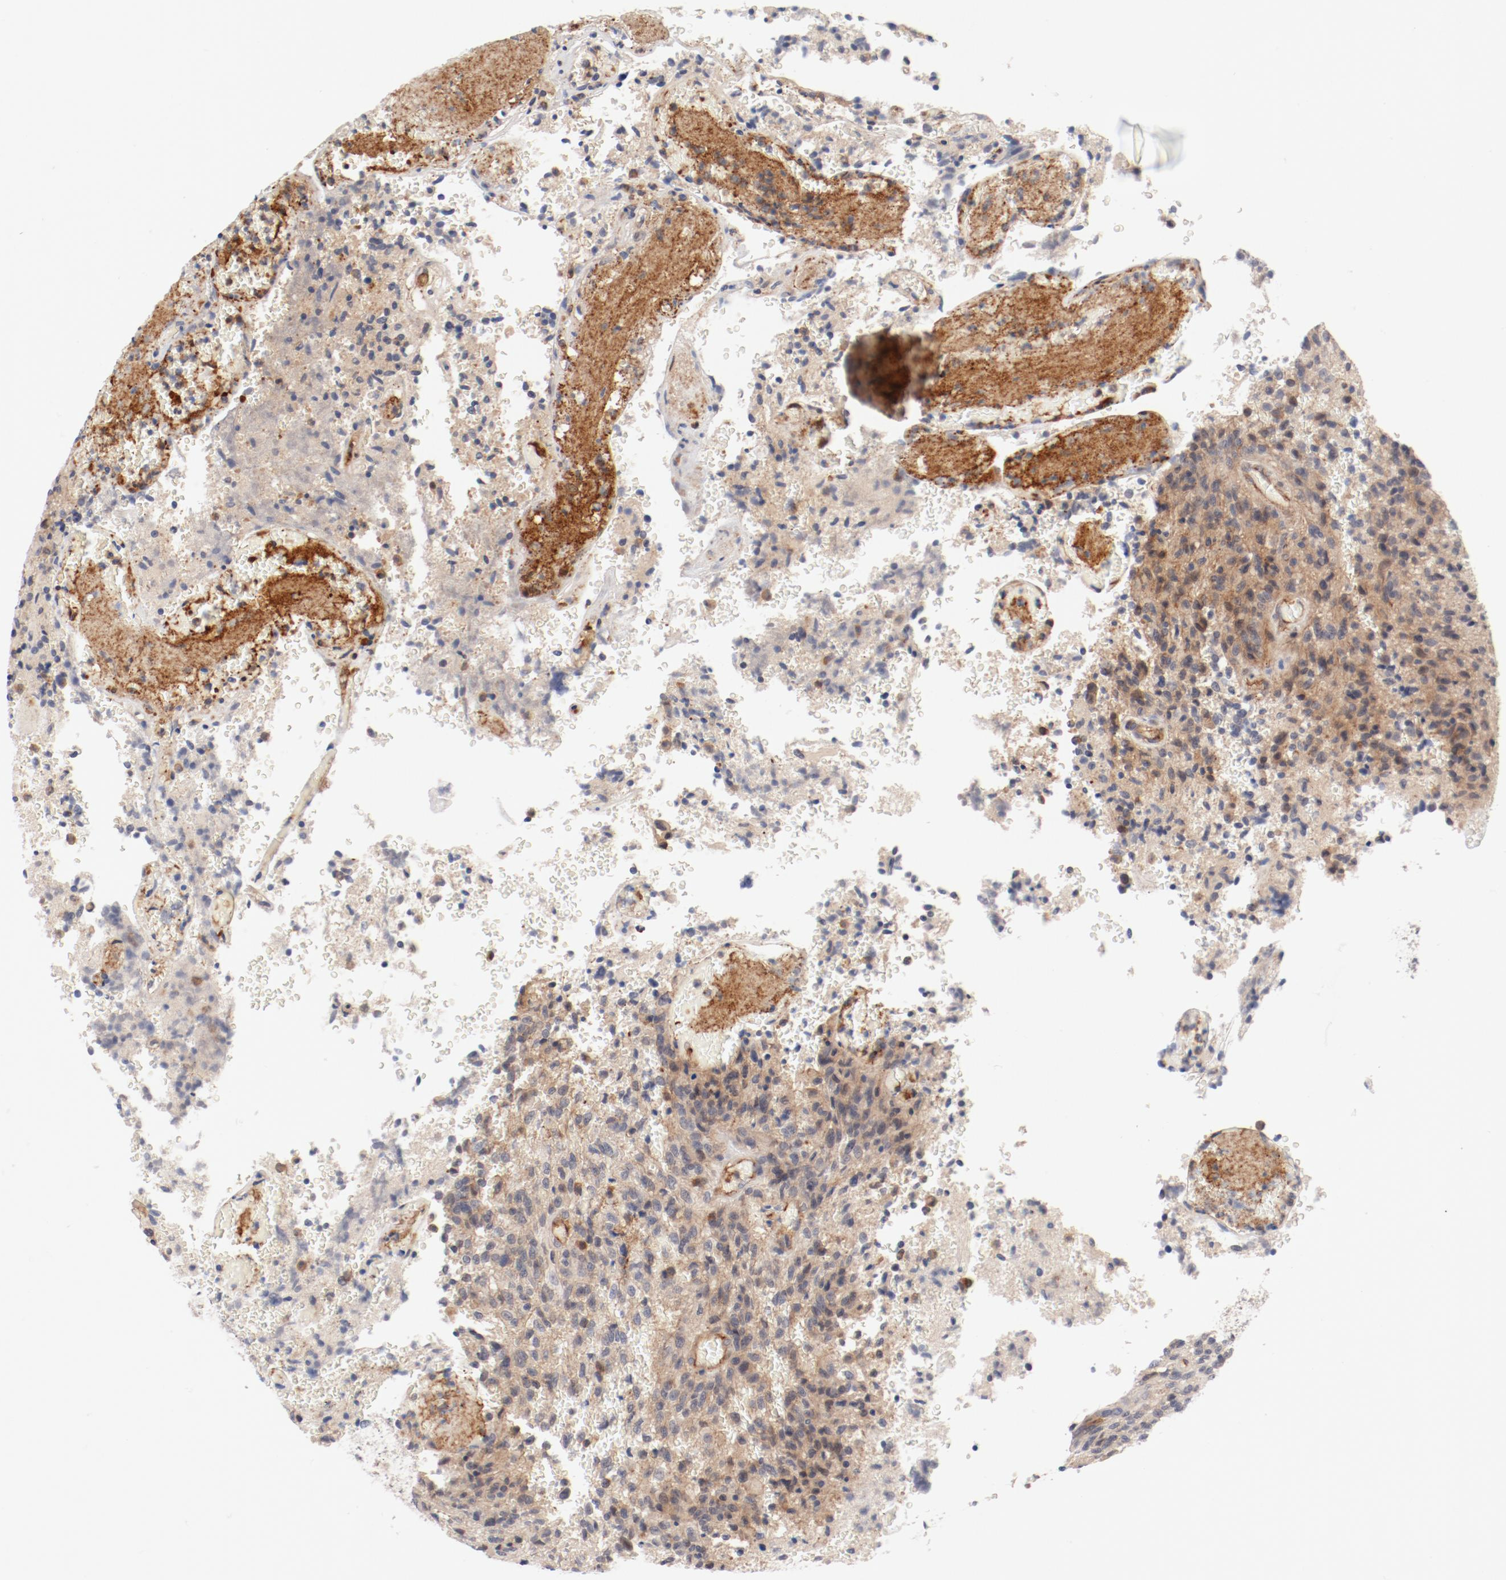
{"staining": {"intensity": "weak", "quantity": "<25%", "location": "cytoplasmic/membranous"}, "tissue": "glioma", "cell_type": "Tumor cells", "image_type": "cancer", "snomed": [{"axis": "morphology", "description": "Normal tissue, NOS"}, {"axis": "morphology", "description": "Glioma, malignant, High grade"}, {"axis": "topography", "description": "Cerebral cortex"}], "caption": "Image shows no significant protein expression in tumor cells of malignant glioma (high-grade). (DAB IHC with hematoxylin counter stain).", "gene": "ZNF267", "patient": {"sex": "male", "age": 56}}